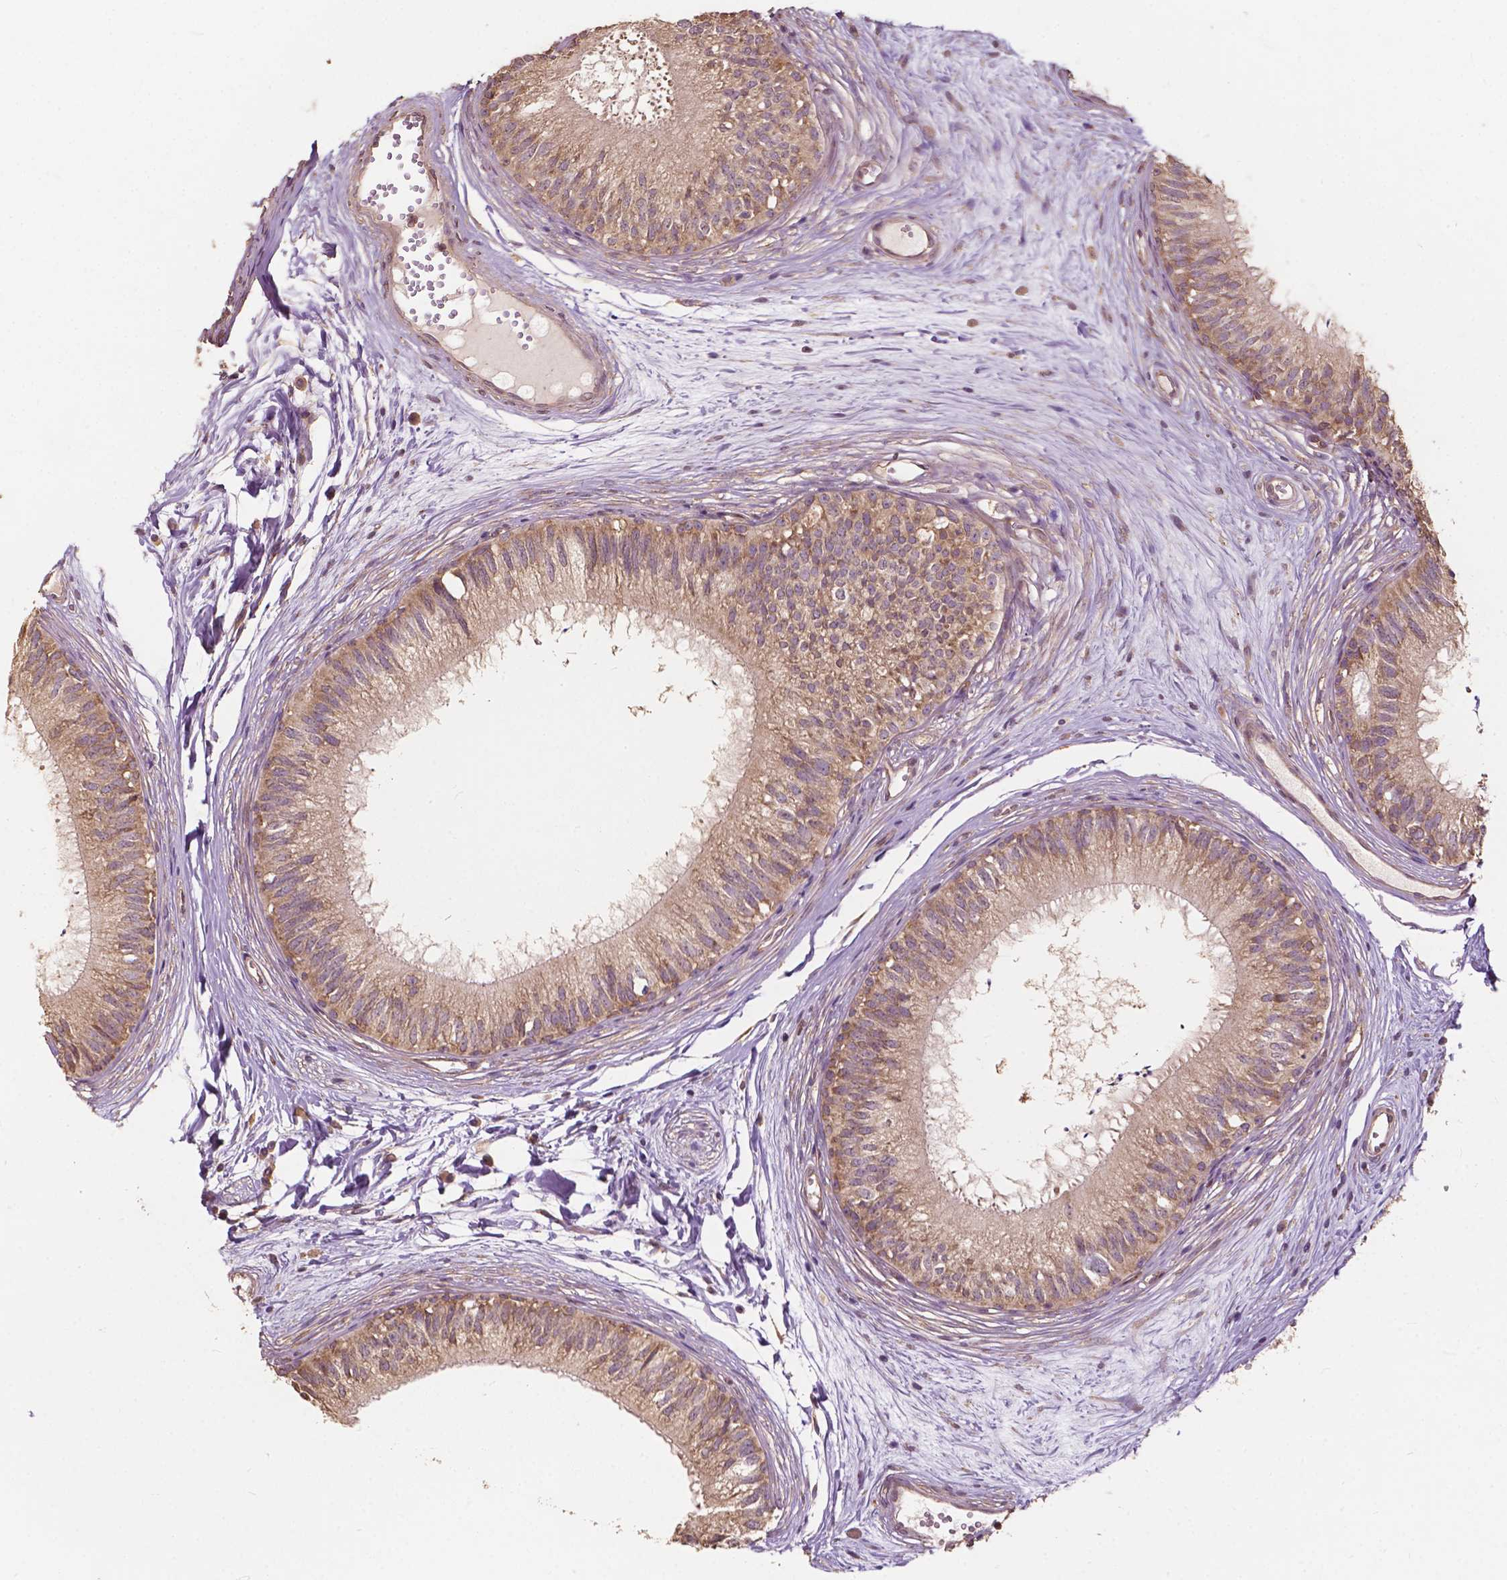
{"staining": {"intensity": "moderate", "quantity": "25%-75%", "location": "cytoplasmic/membranous"}, "tissue": "epididymis", "cell_type": "Glandular cells", "image_type": "normal", "snomed": [{"axis": "morphology", "description": "Normal tissue, NOS"}, {"axis": "topography", "description": "Epididymis"}], "caption": "Moderate cytoplasmic/membranous staining for a protein is appreciated in about 25%-75% of glandular cells of unremarkable epididymis using immunohistochemistry.", "gene": "G3BP1", "patient": {"sex": "male", "age": 29}}